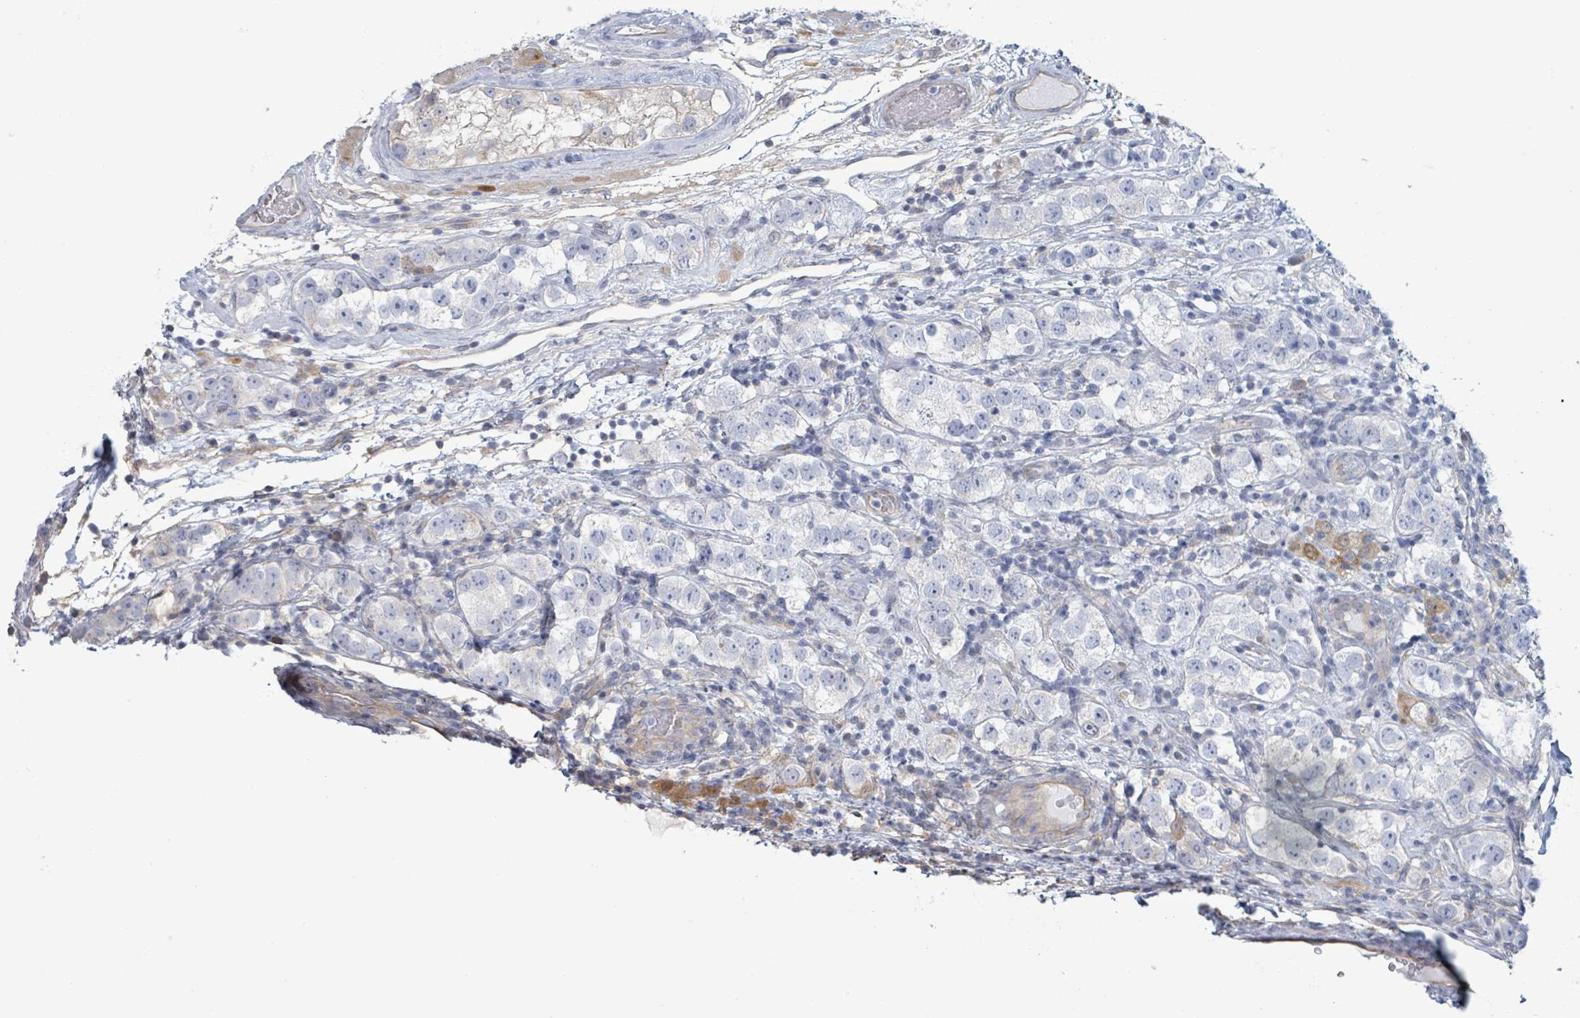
{"staining": {"intensity": "negative", "quantity": "none", "location": "none"}, "tissue": "testis cancer", "cell_type": "Tumor cells", "image_type": "cancer", "snomed": [{"axis": "morphology", "description": "Seminoma, NOS"}, {"axis": "topography", "description": "Testis"}], "caption": "Tumor cells are negative for brown protein staining in seminoma (testis).", "gene": "COL13A1", "patient": {"sex": "male", "age": 28}}